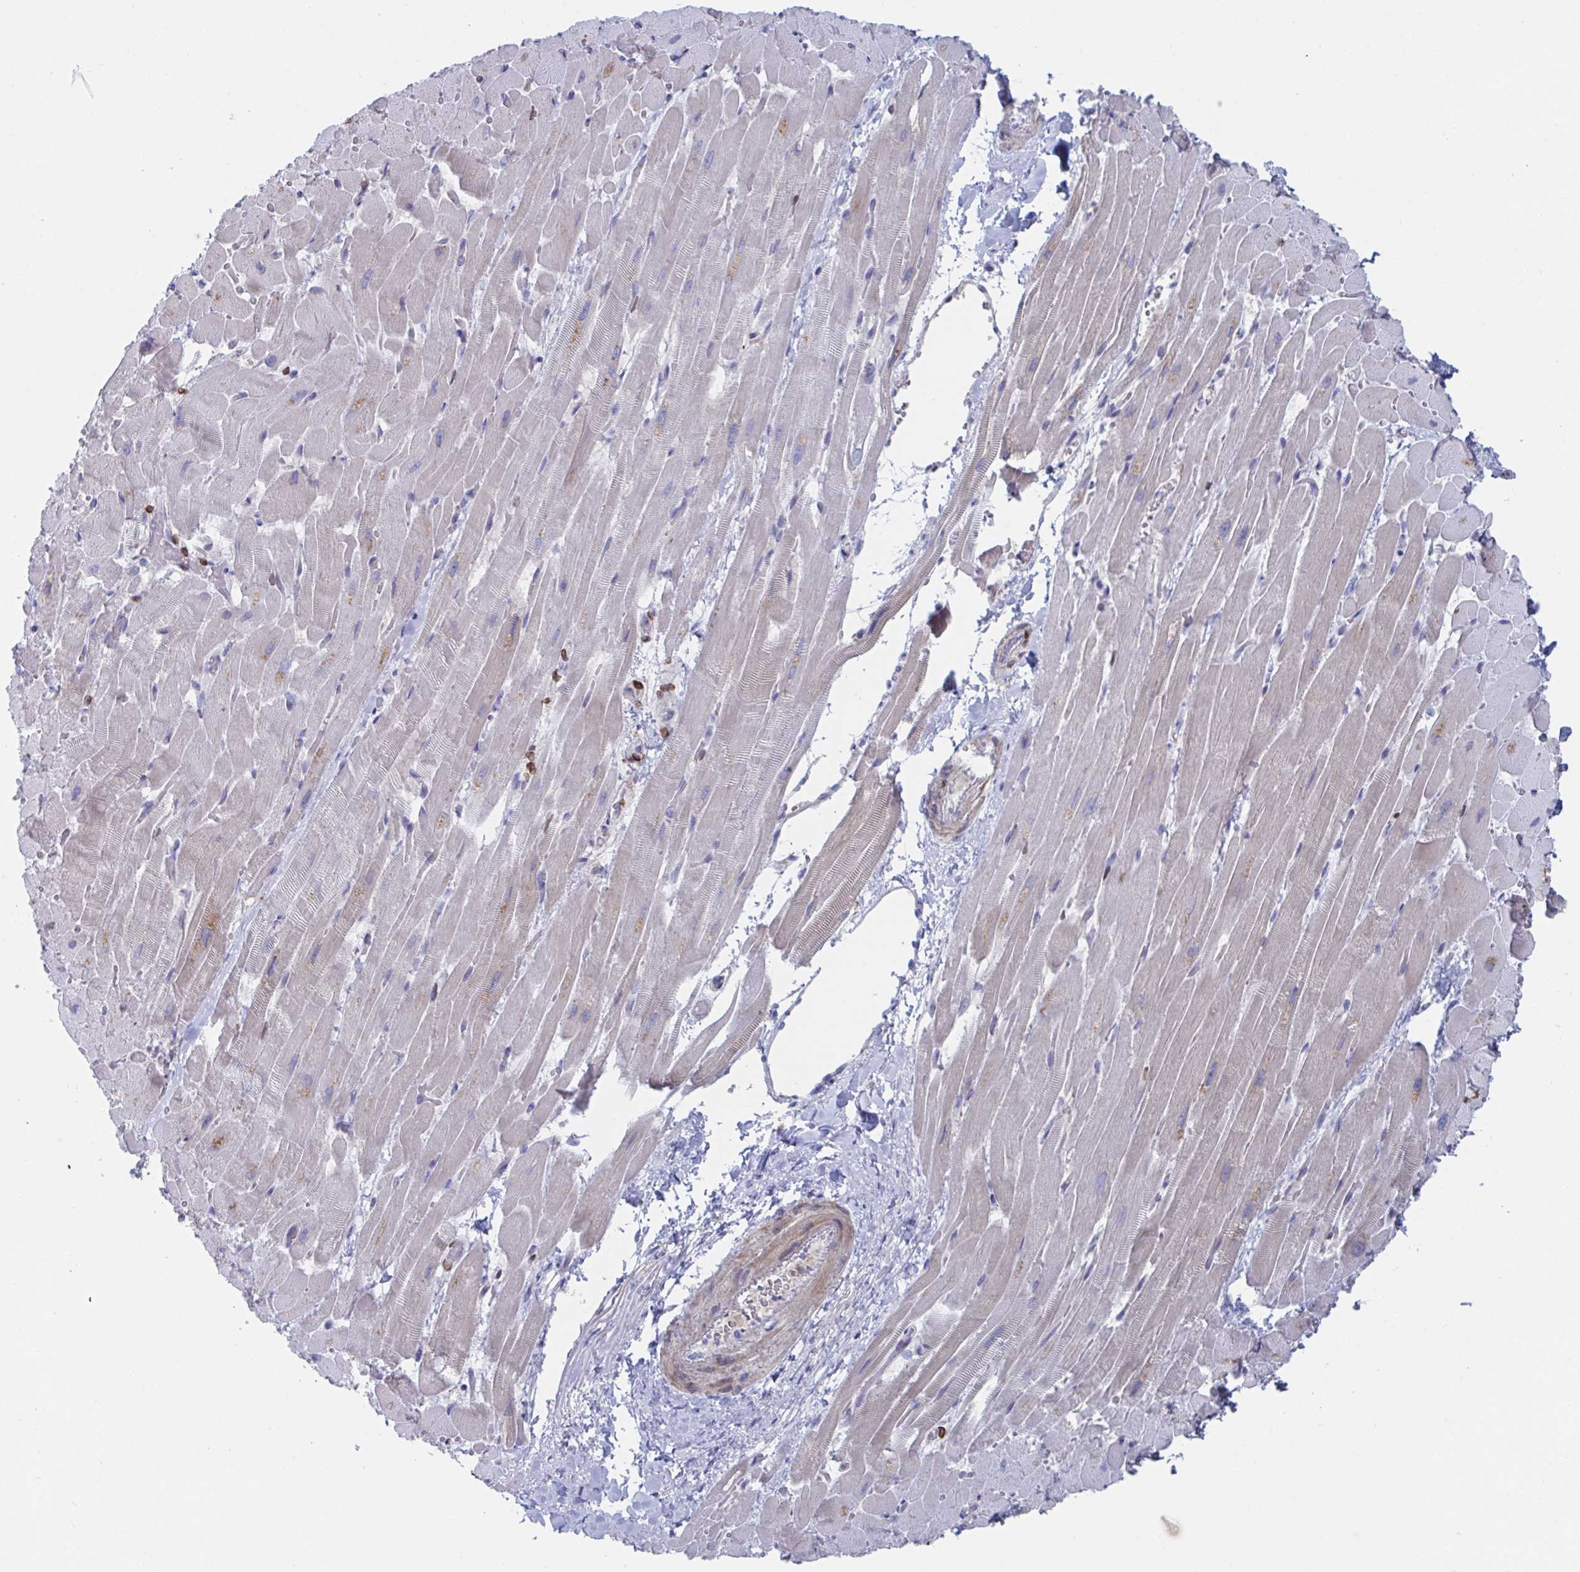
{"staining": {"intensity": "moderate", "quantity": "<25%", "location": "cytoplasmic/membranous"}, "tissue": "heart muscle", "cell_type": "Cardiomyocytes", "image_type": "normal", "snomed": [{"axis": "morphology", "description": "Normal tissue, NOS"}, {"axis": "topography", "description": "Heart"}], "caption": "Protein expression analysis of unremarkable human heart muscle reveals moderate cytoplasmic/membranous staining in about <25% of cardiomyocytes. The staining is performed using DAB brown chromogen to label protein expression. The nuclei are counter-stained blue using hematoxylin.", "gene": "TNFAIP6", "patient": {"sex": "male", "age": 37}}